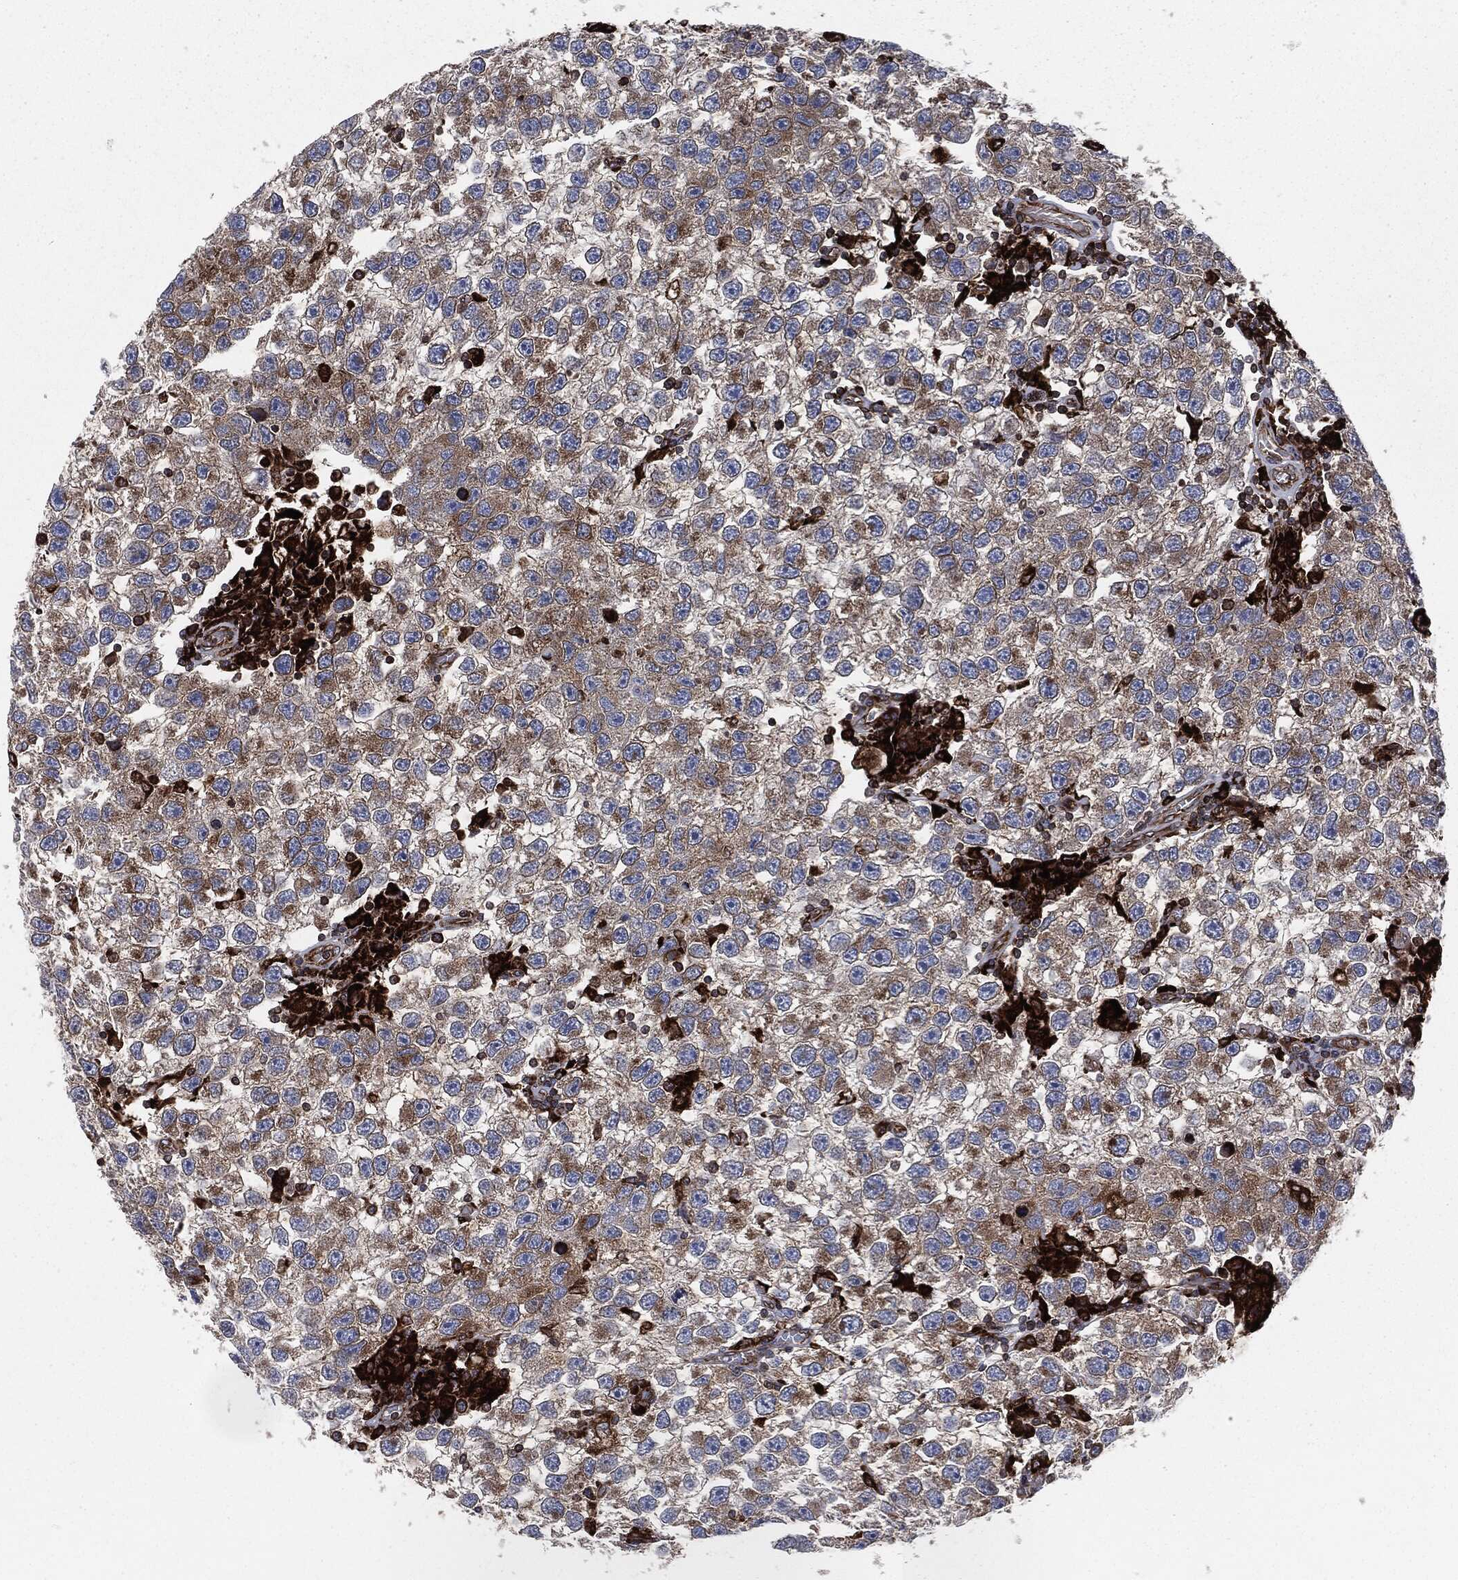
{"staining": {"intensity": "moderate", "quantity": "25%-75%", "location": "cytoplasmic/membranous"}, "tissue": "testis cancer", "cell_type": "Tumor cells", "image_type": "cancer", "snomed": [{"axis": "morphology", "description": "Seminoma, NOS"}, {"axis": "topography", "description": "Testis"}], "caption": "Seminoma (testis) stained with immunohistochemistry (IHC) demonstrates moderate cytoplasmic/membranous expression in about 25%-75% of tumor cells.", "gene": "CALR", "patient": {"sex": "male", "age": 26}}